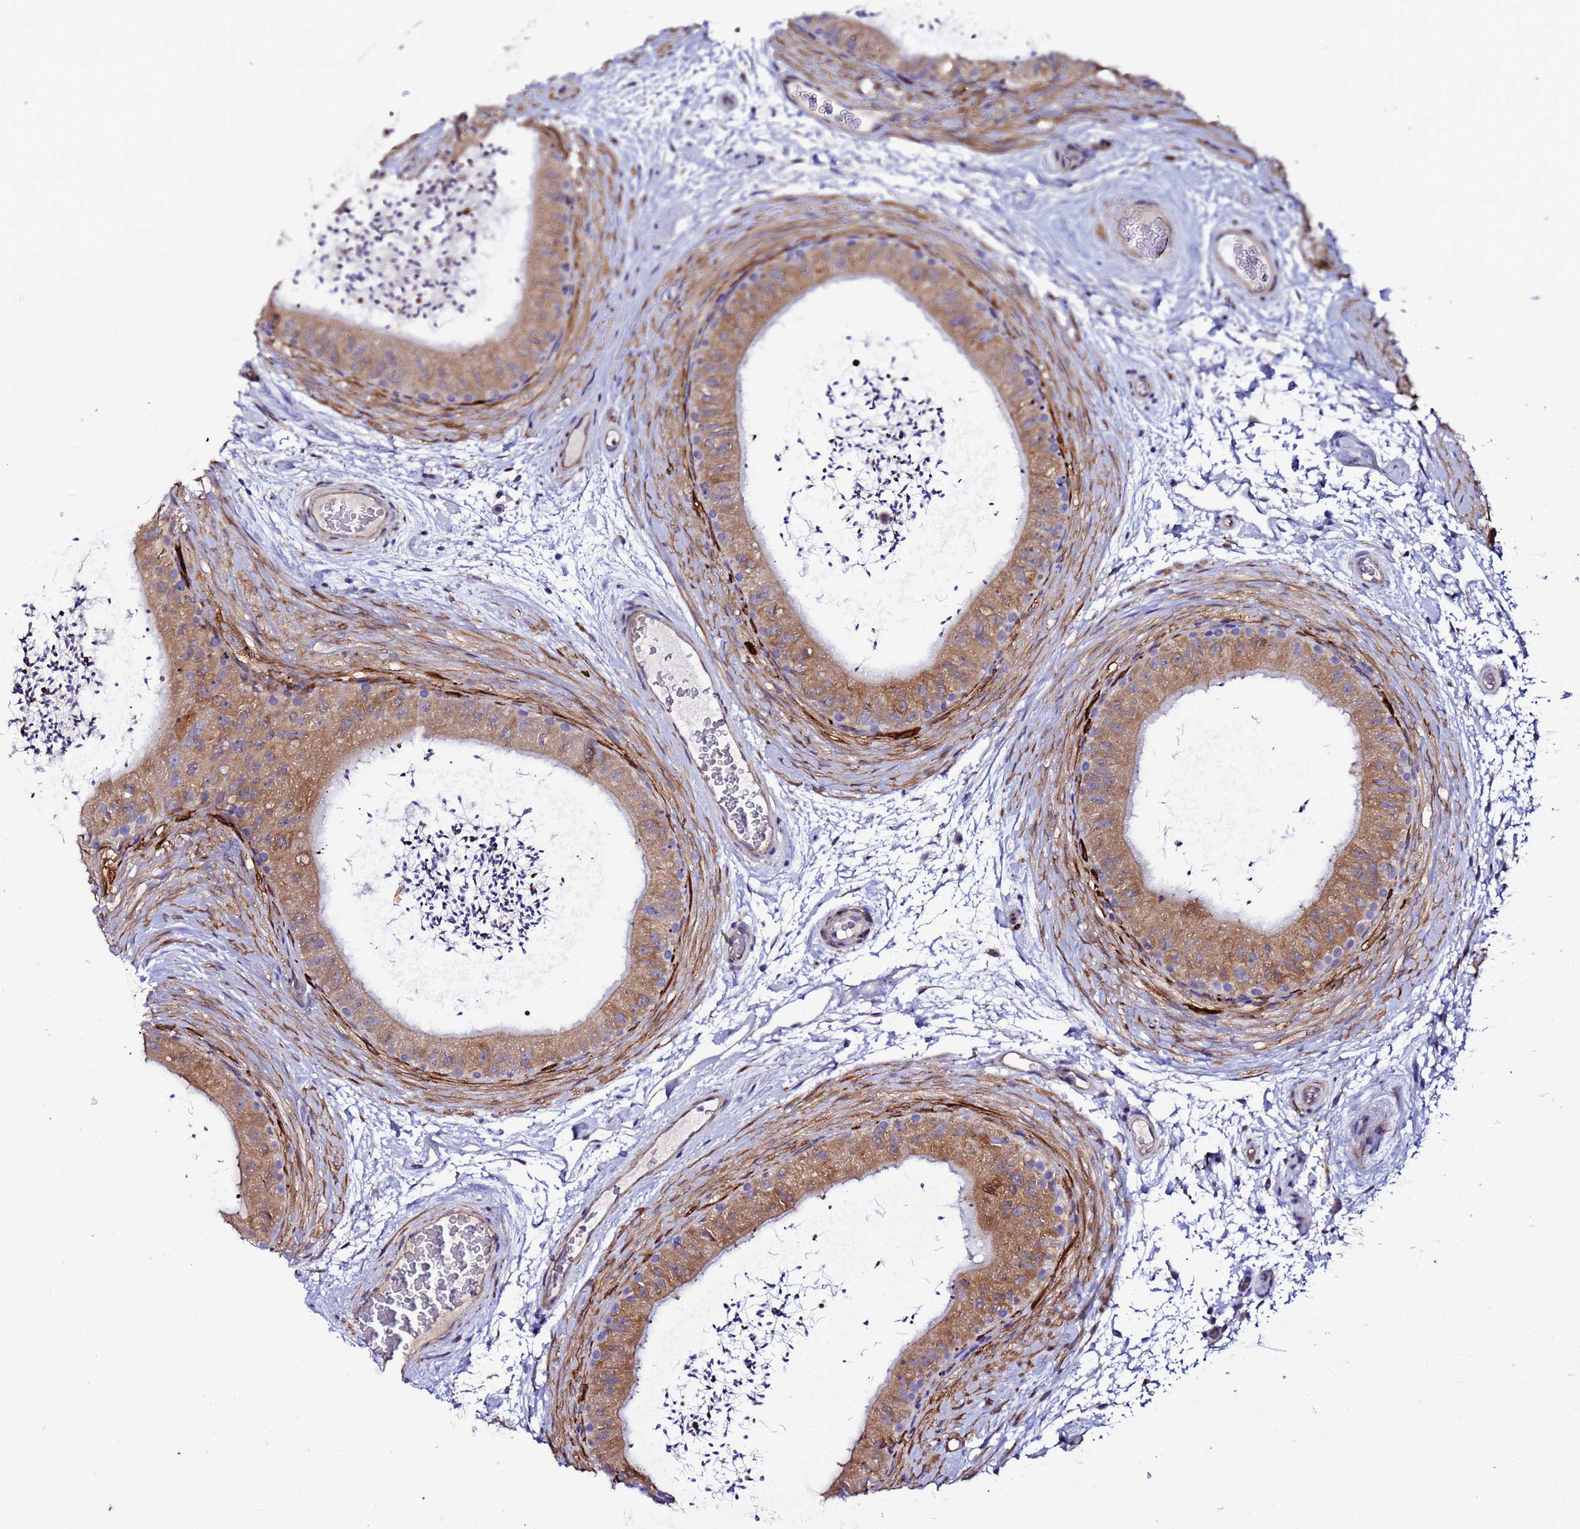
{"staining": {"intensity": "moderate", "quantity": ">75%", "location": "cytoplasmic/membranous"}, "tissue": "epididymis", "cell_type": "Glandular cells", "image_type": "normal", "snomed": [{"axis": "morphology", "description": "Normal tissue, NOS"}, {"axis": "topography", "description": "Epididymis"}], "caption": "Immunohistochemistry (IHC) staining of normal epididymis, which demonstrates medium levels of moderate cytoplasmic/membranous positivity in about >75% of glandular cells indicating moderate cytoplasmic/membranous protein positivity. The staining was performed using DAB (brown) for protein detection and nuclei were counterstained in hematoxylin (blue).", "gene": "JRKL", "patient": {"sex": "male", "age": 50}}